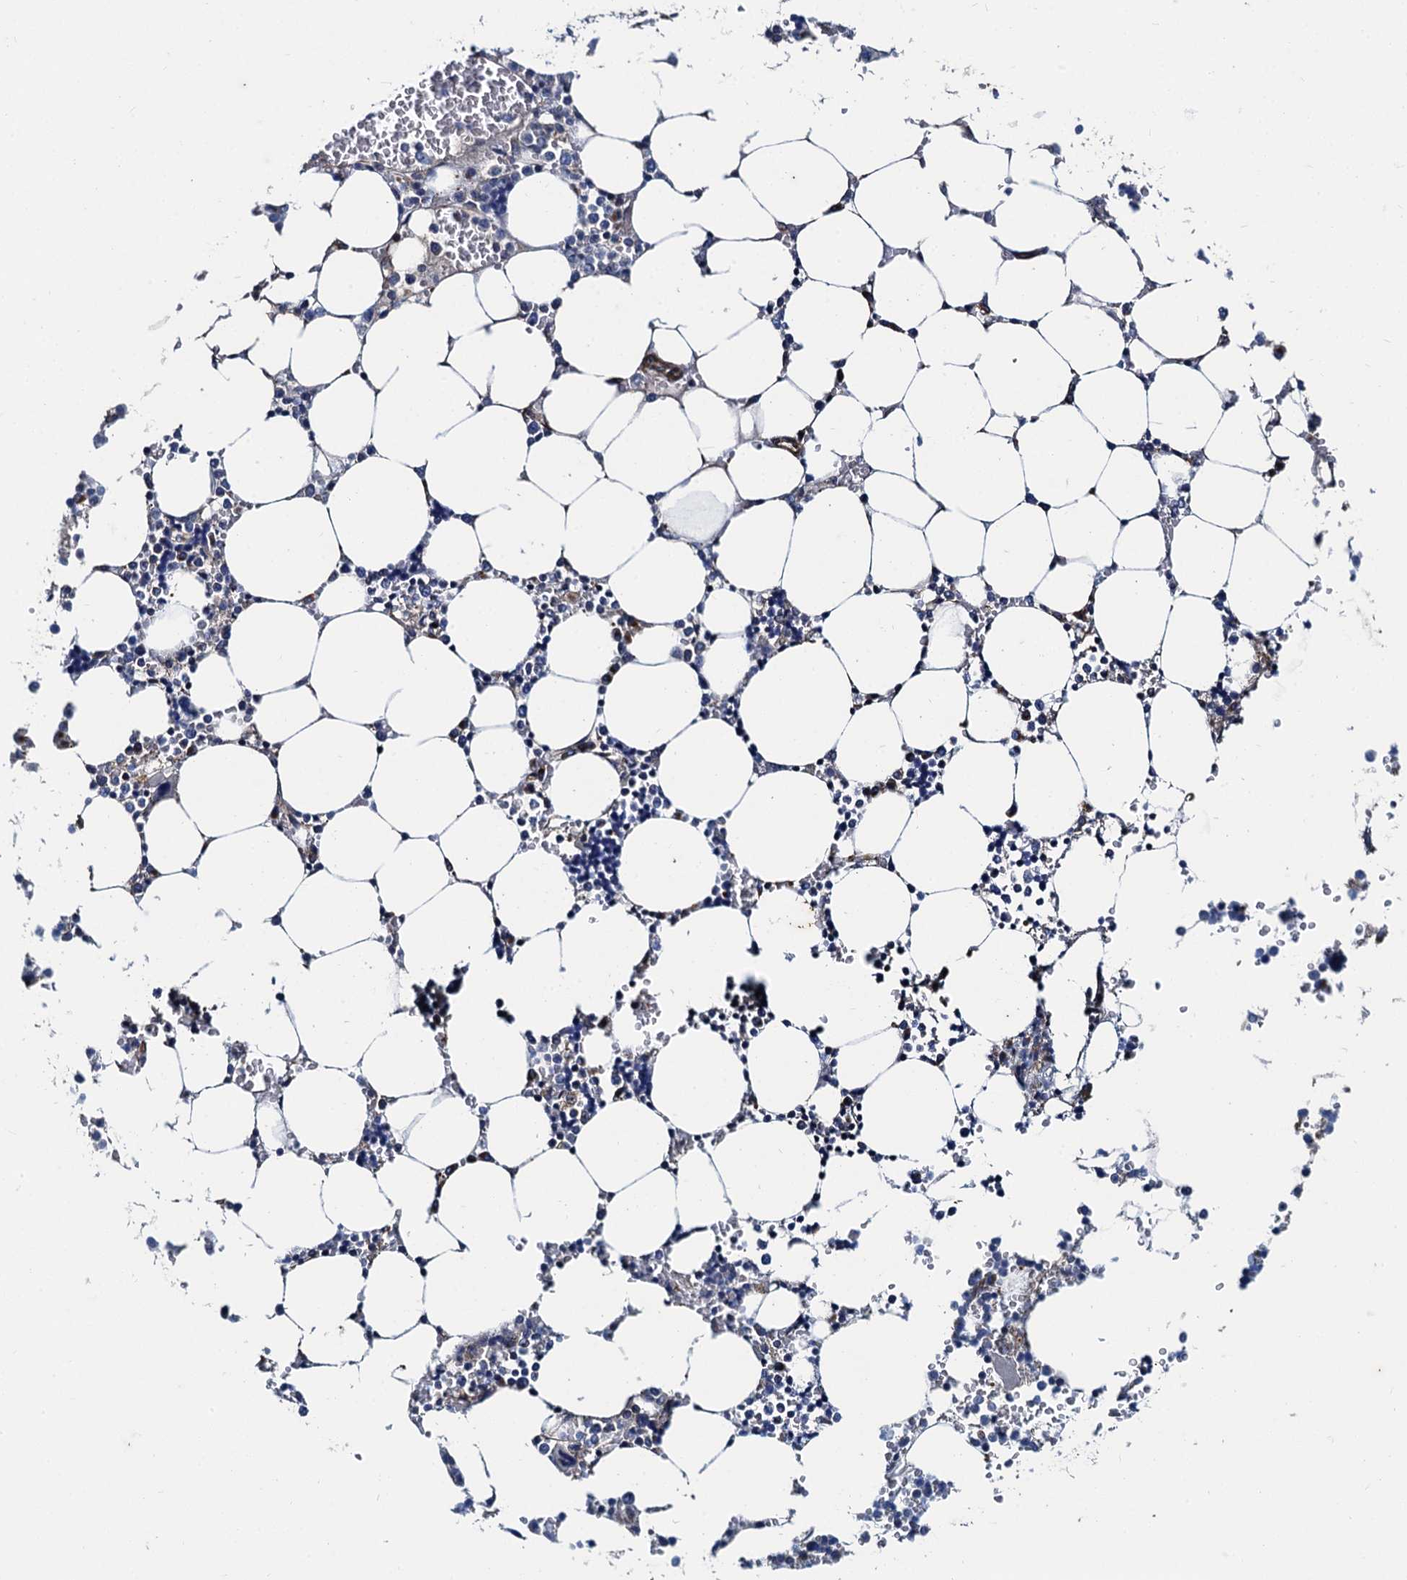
{"staining": {"intensity": "negative", "quantity": "none", "location": "none"}, "tissue": "bone marrow", "cell_type": "Hematopoietic cells", "image_type": "normal", "snomed": [{"axis": "morphology", "description": "Normal tissue, NOS"}, {"axis": "topography", "description": "Bone marrow"}], "caption": "DAB immunohistochemical staining of normal bone marrow demonstrates no significant expression in hematopoietic cells. (Immunohistochemistry (ihc), brightfield microscopy, high magnification).", "gene": "NGRN", "patient": {"sex": "male", "age": 64}}